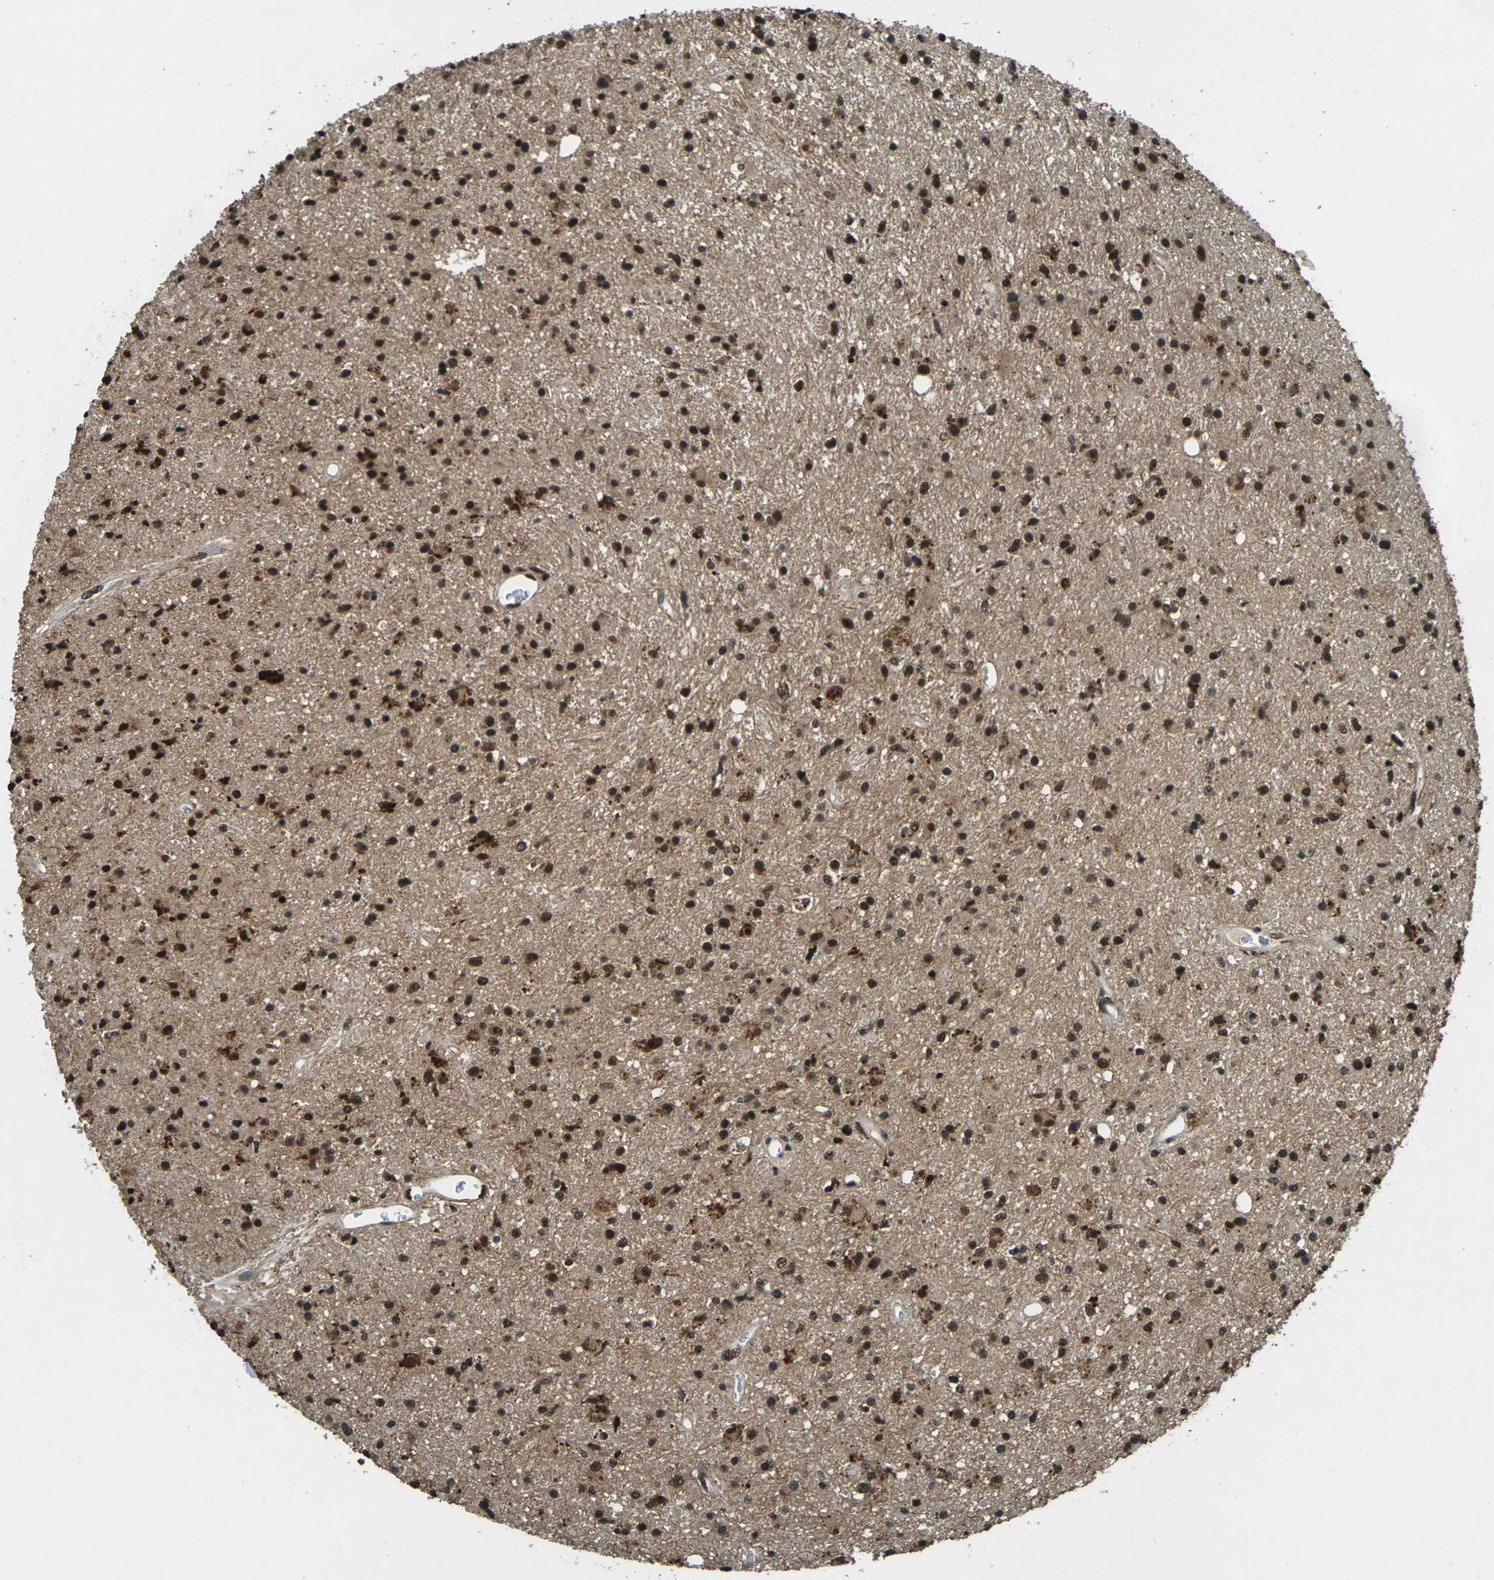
{"staining": {"intensity": "strong", "quantity": ">75%", "location": "nuclear"}, "tissue": "glioma", "cell_type": "Tumor cells", "image_type": "cancer", "snomed": [{"axis": "morphology", "description": "Glioma, malignant, High grade"}, {"axis": "topography", "description": "Brain"}], "caption": "Malignant high-grade glioma stained for a protein reveals strong nuclear positivity in tumor cells.", "gene": "NR4A2", "patient": {"sex": "male", "age": 33}}